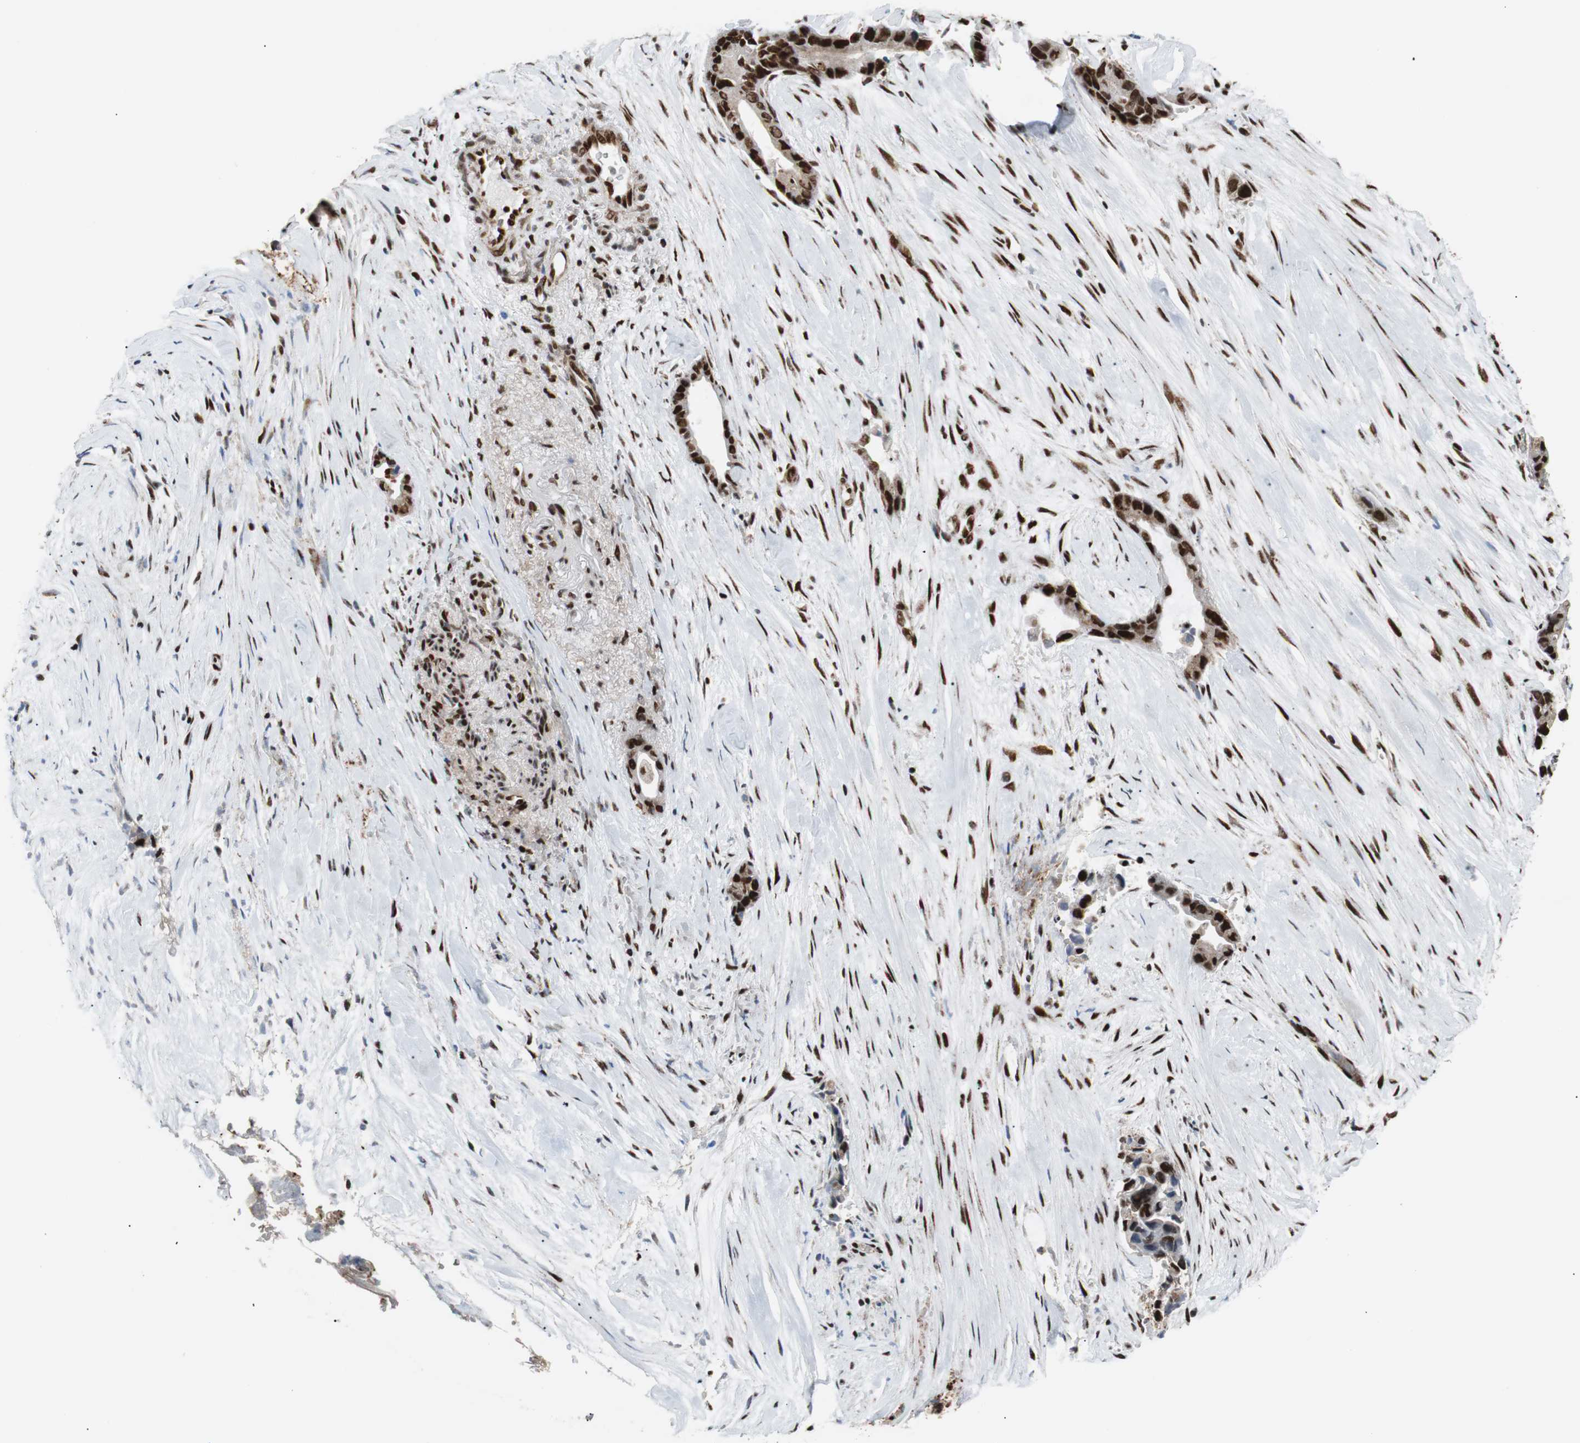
{"staining": {"intensity": "strong", "quantity": ">75%", "location": "nuclear"}, "tissue": "liver cancer", "cell_type": "Tumor cells", "image_type": "cancer", "snomed": [{"axis": "morphology", "description": "Cholangiocarcinoma"}, {"axis": "topography", "description": "Liver"}], "caption": "Immunohistochemistry histopathology image of liver cholangiocarcinoma stained for a protein (brown), which demonstrates high levels of strong nuclear positivity in approximately >75% of tumor cells.", "gene": "NBL1", "patient": {"sex": "female", "age": 55}}